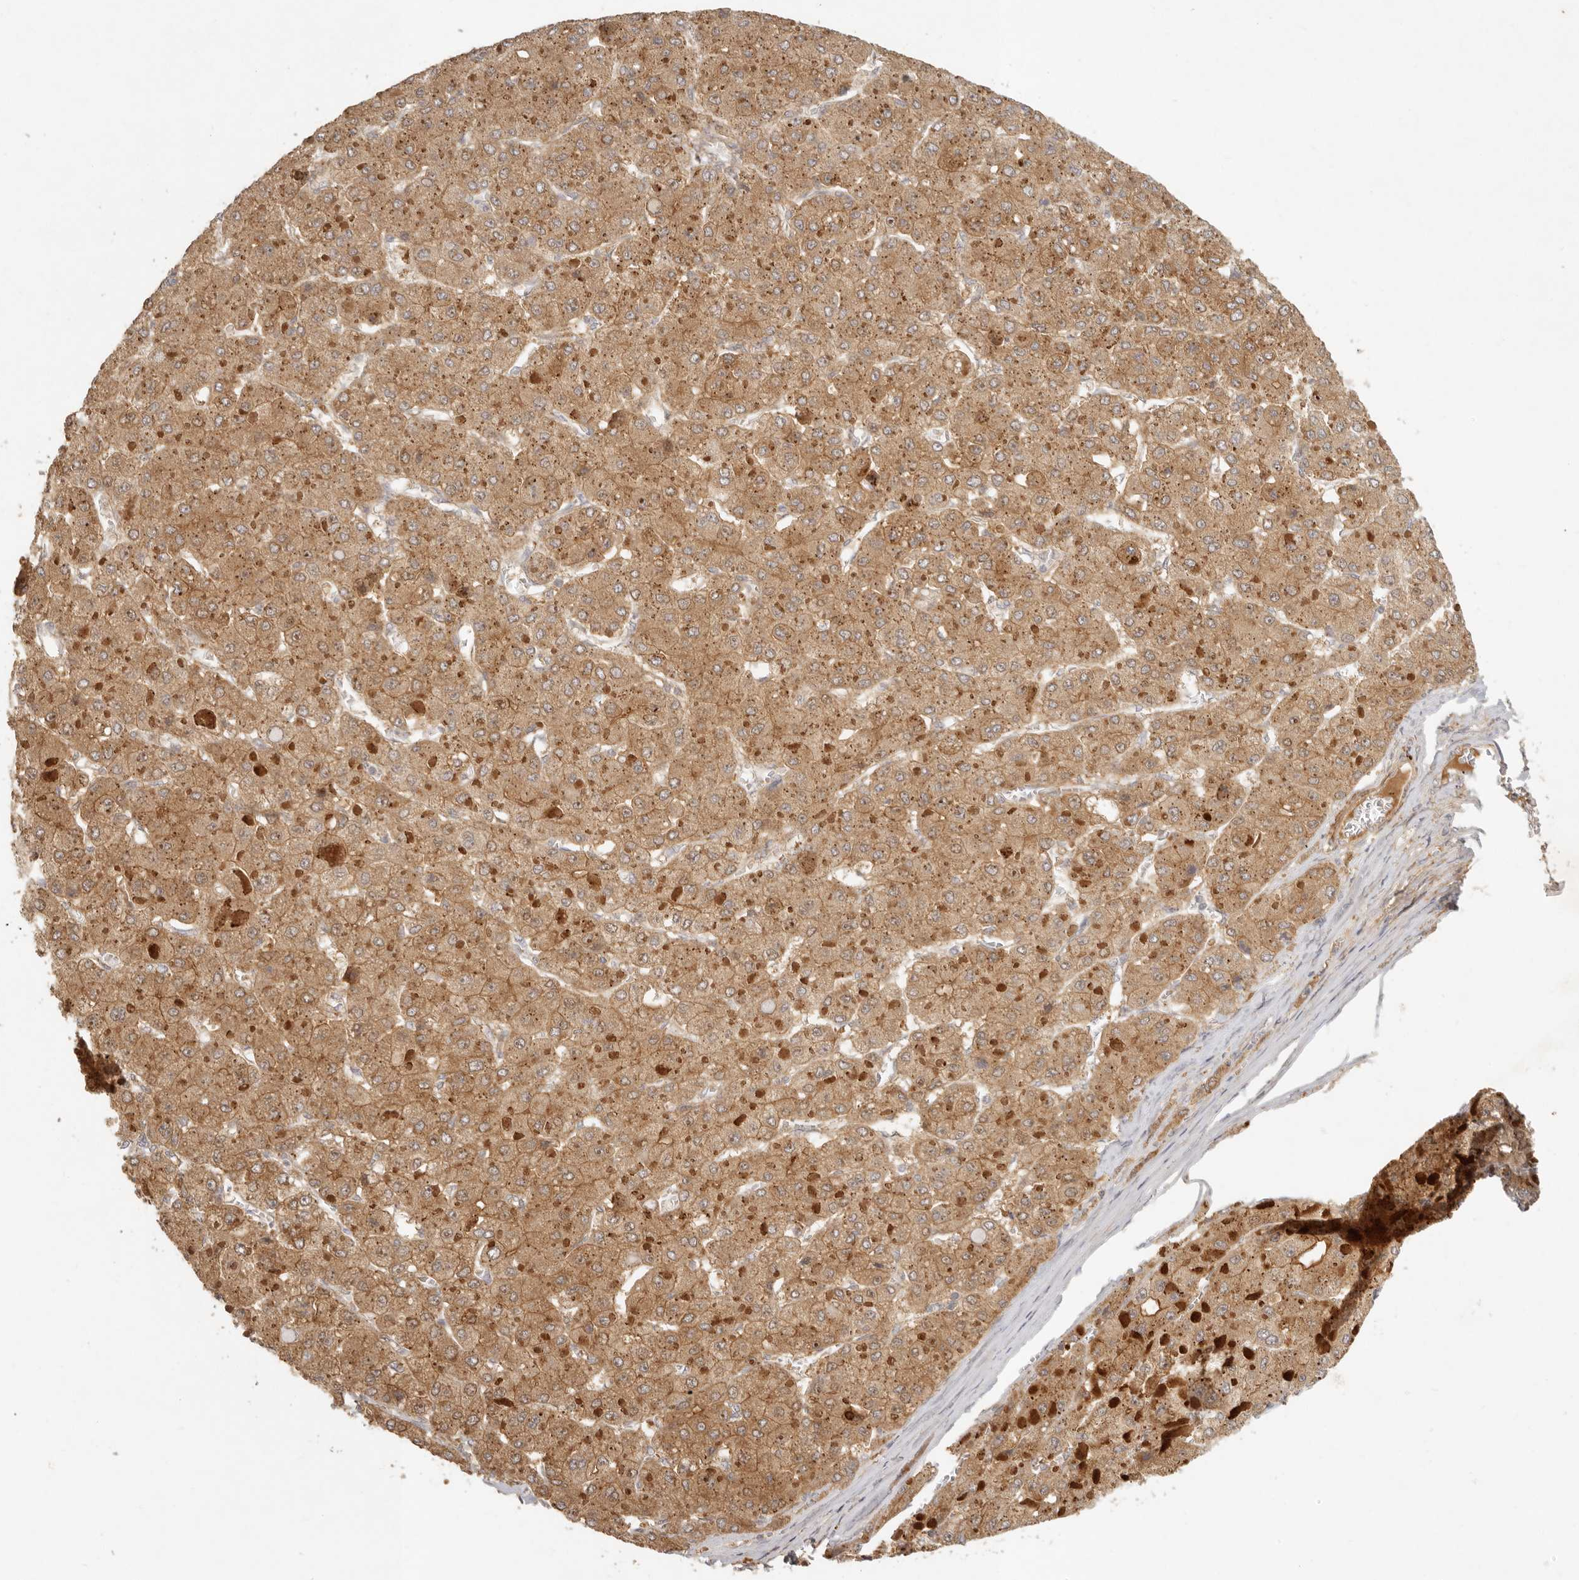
{"staining": {"intensity": "moderate", "quantity": ">75%", "location": "cytoplasmic/membranous"}, "tissue": "liver cancer", "cell_type": "Tumor cells", "image_type": "cancer", "snomed": [{"axis": "morphology", "description": "Carcinoma, Hepatocellular, NOS"}, {"axis": "topography", "description": "Liver"}], "caption": "Hepatocellular carcinoma (liver) tissue exhibits moderate cytoplasmic/membranous staining in about >75% of tumor cells, visualized by immunohistochemistry. The staining is performed using DAB brown chromogen to label protein expression. The nuclei are counter-stained blue using hematoxylin.", "gene": "VIPR1", "patient": {"sex": "female", "age": 73}}